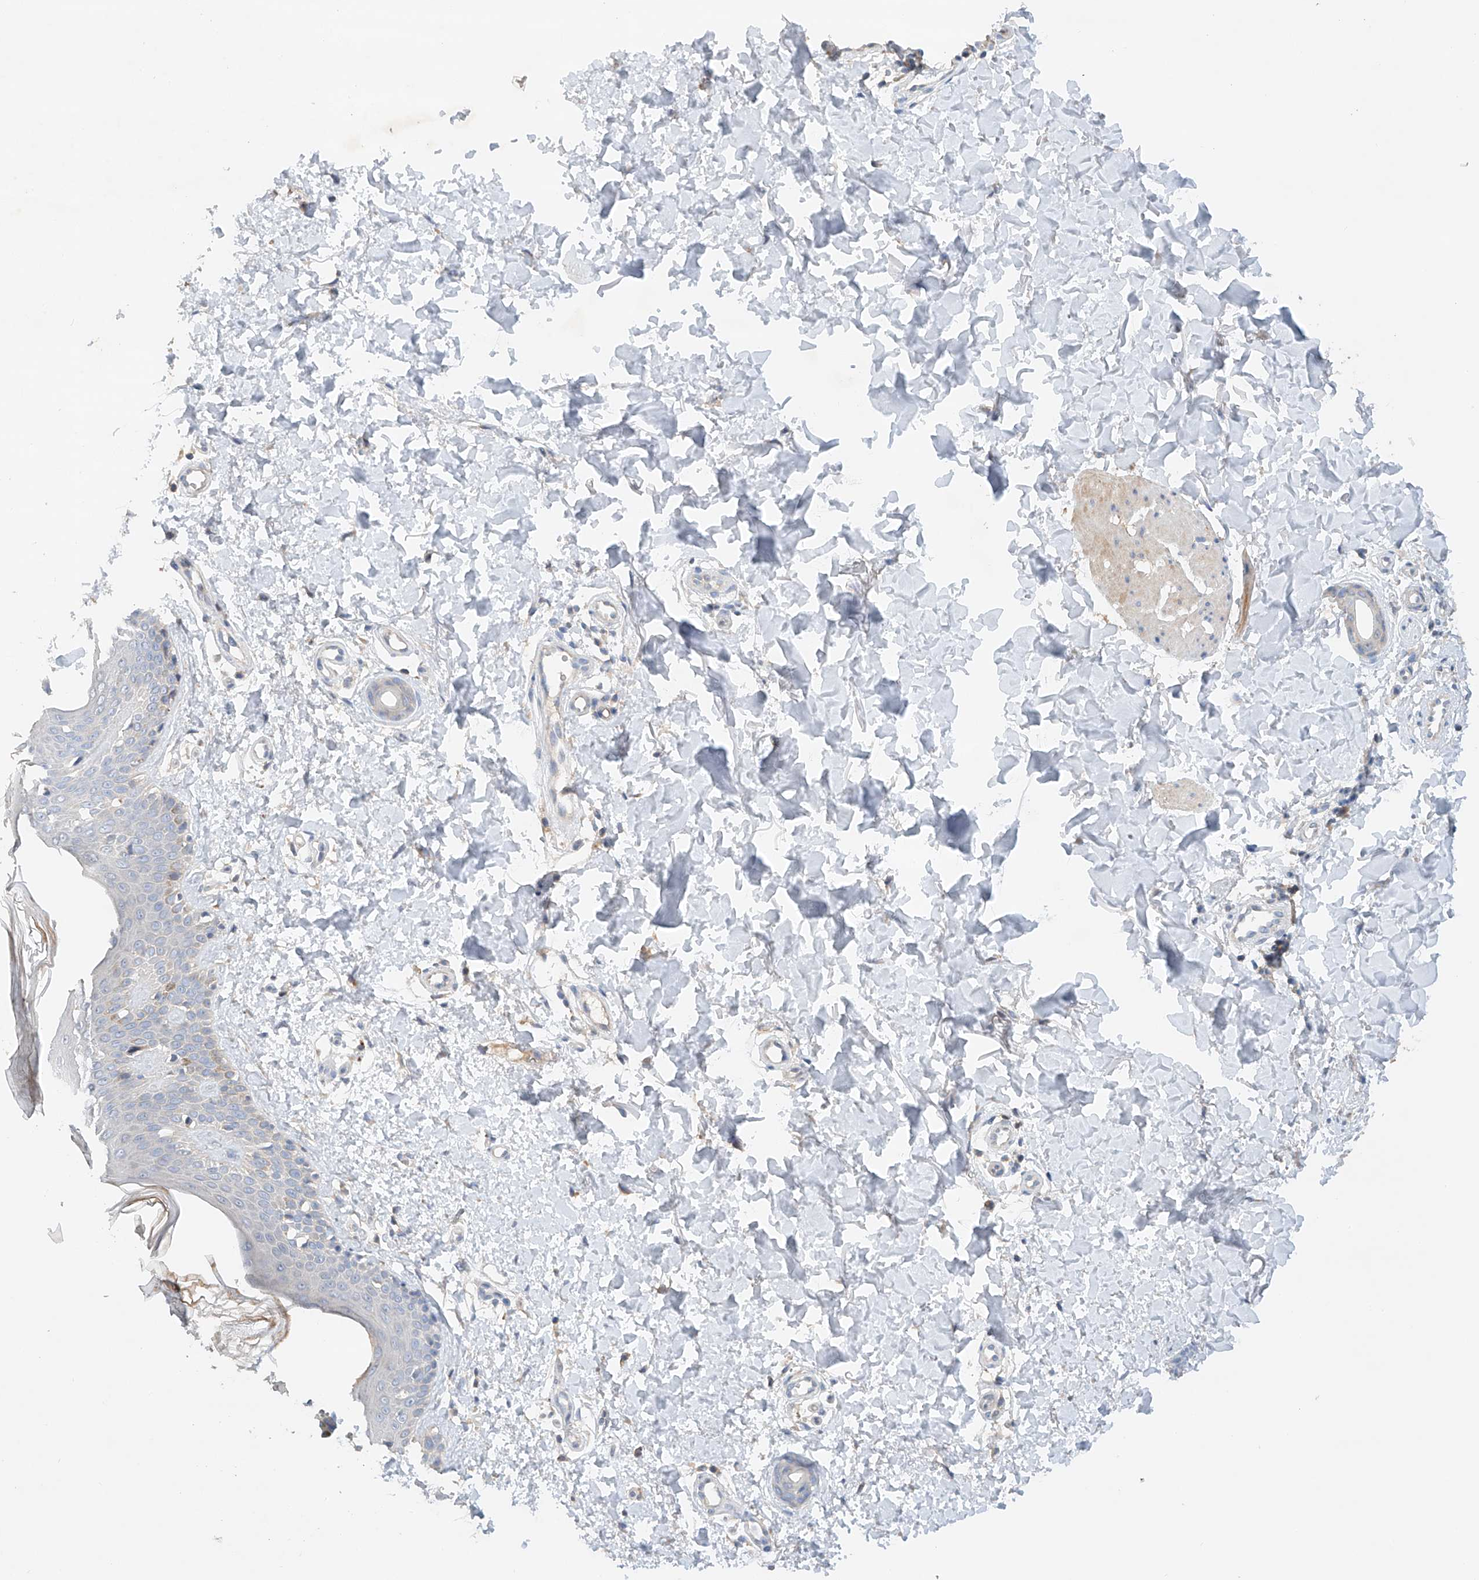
{"staining": {"intensity": "negative", "quantity": "none", "location": "none"}, "tissue": "skin", "cell_type": "Fibroblasts", "image_type": "normal", "snomed": [{"axis": "morphology", "description": "Normal tissue, NOS"}, {"axis": "topography", "description": "Skin"}], "caption": "Immunohistochemistry (IHC) photomicrograph of benign human skin stained for a protein (brown), which displays no positivity in fibroblasts. Brightfield microscopy of immunohistochemistry (IHC) stained with DAB (brown) and hematoxylin (blue), captured at high magnification.", "gene": "GPC4", "patient": {"sex": "male", "age": 37}}